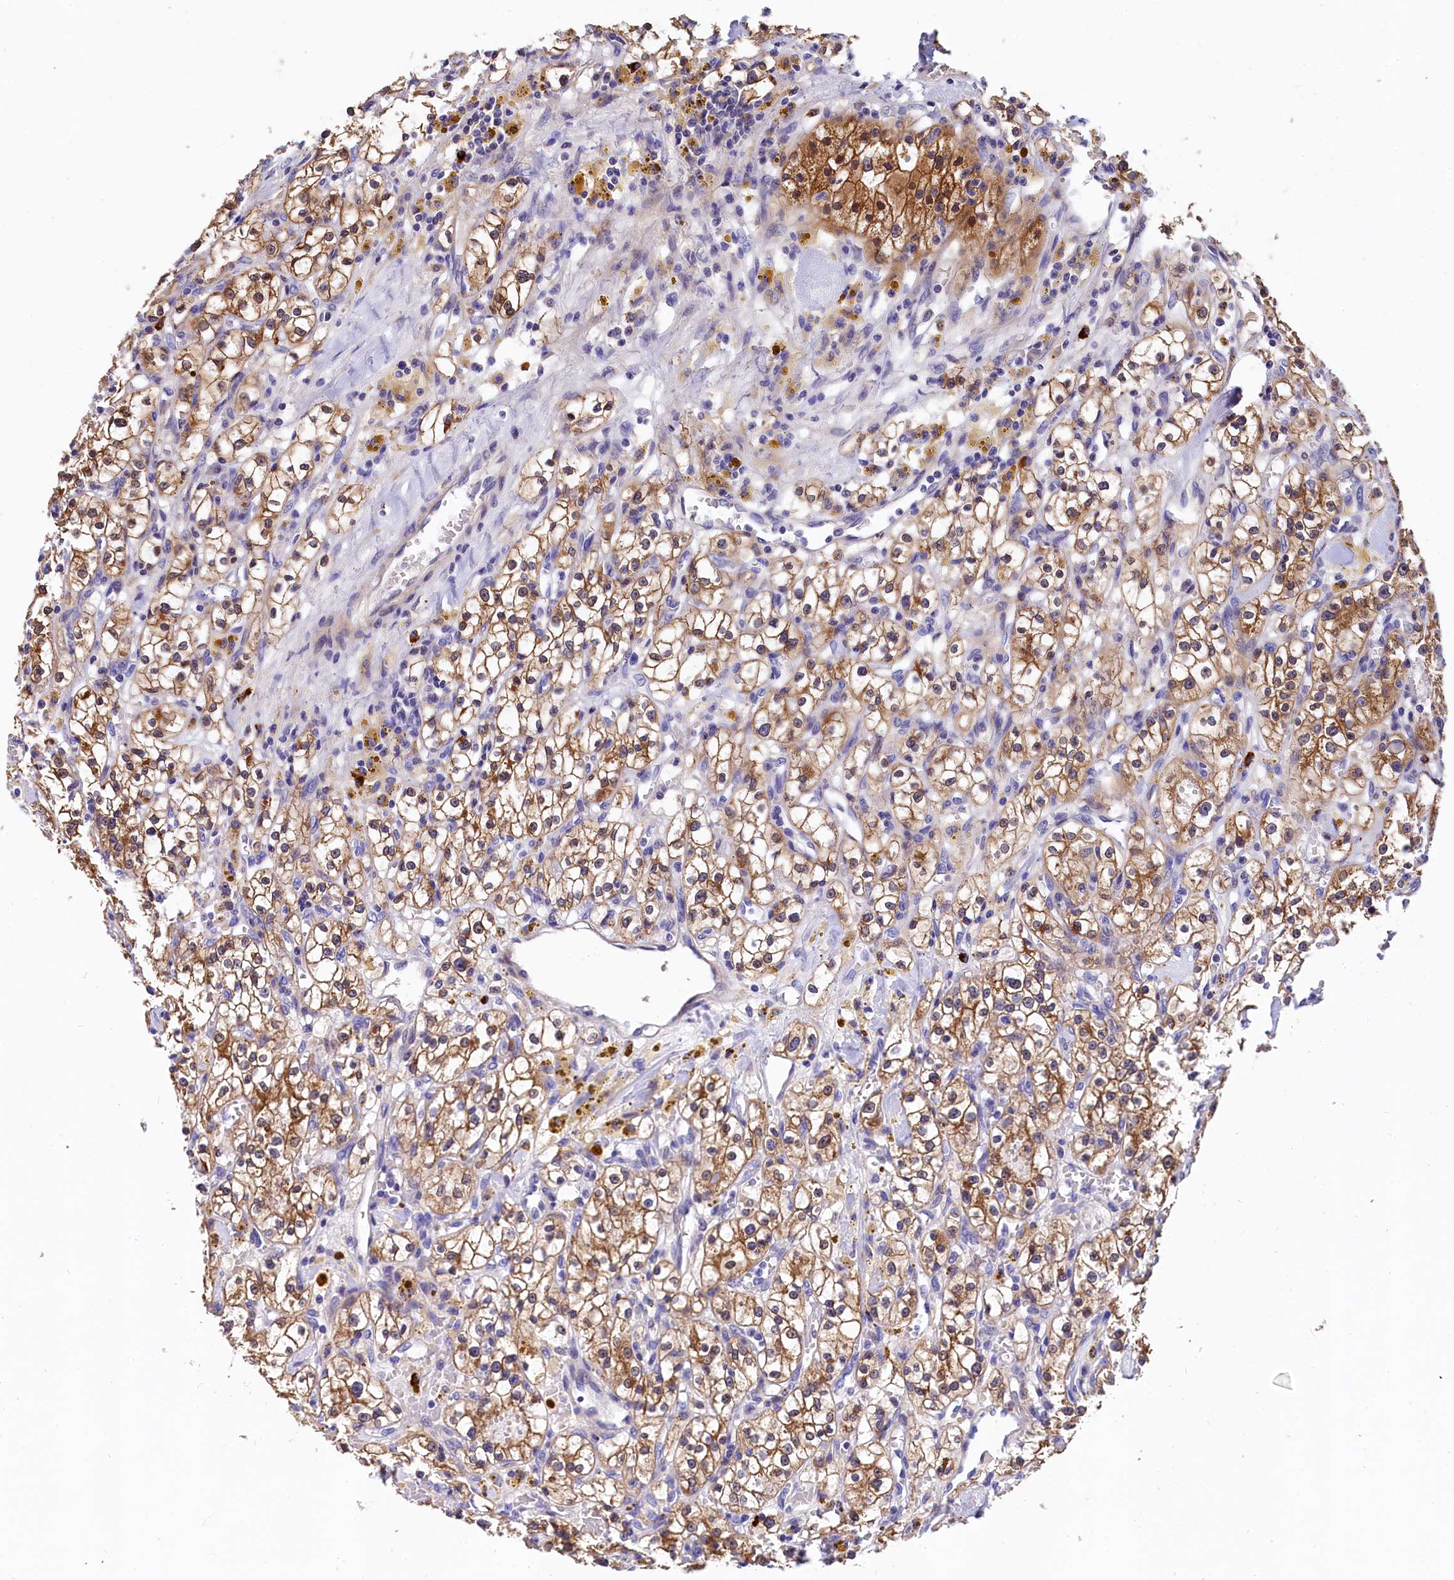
{"staining": {"intensity": "moderate", "quantity": ">75%", "location": "cytoplasmic/membranous"}, "tissue": "renal cancer", "cell_type": "Tumor cells", "image_type": "cancer", "snomed": [{"axis": "morphology", "description": "Adenocarcinoma, NOS"}, {"axis": "topography", "description": "Kidney"}], "caption": "Renal cancer (adenocarcinoma) stained for a protein (brown) demonstrates moderate cytoplasmic/membranous positive positivity in about >75% of tumor cells.", "gene": "EPS8L2", "patient": {"sex": "male", "age": 56}}